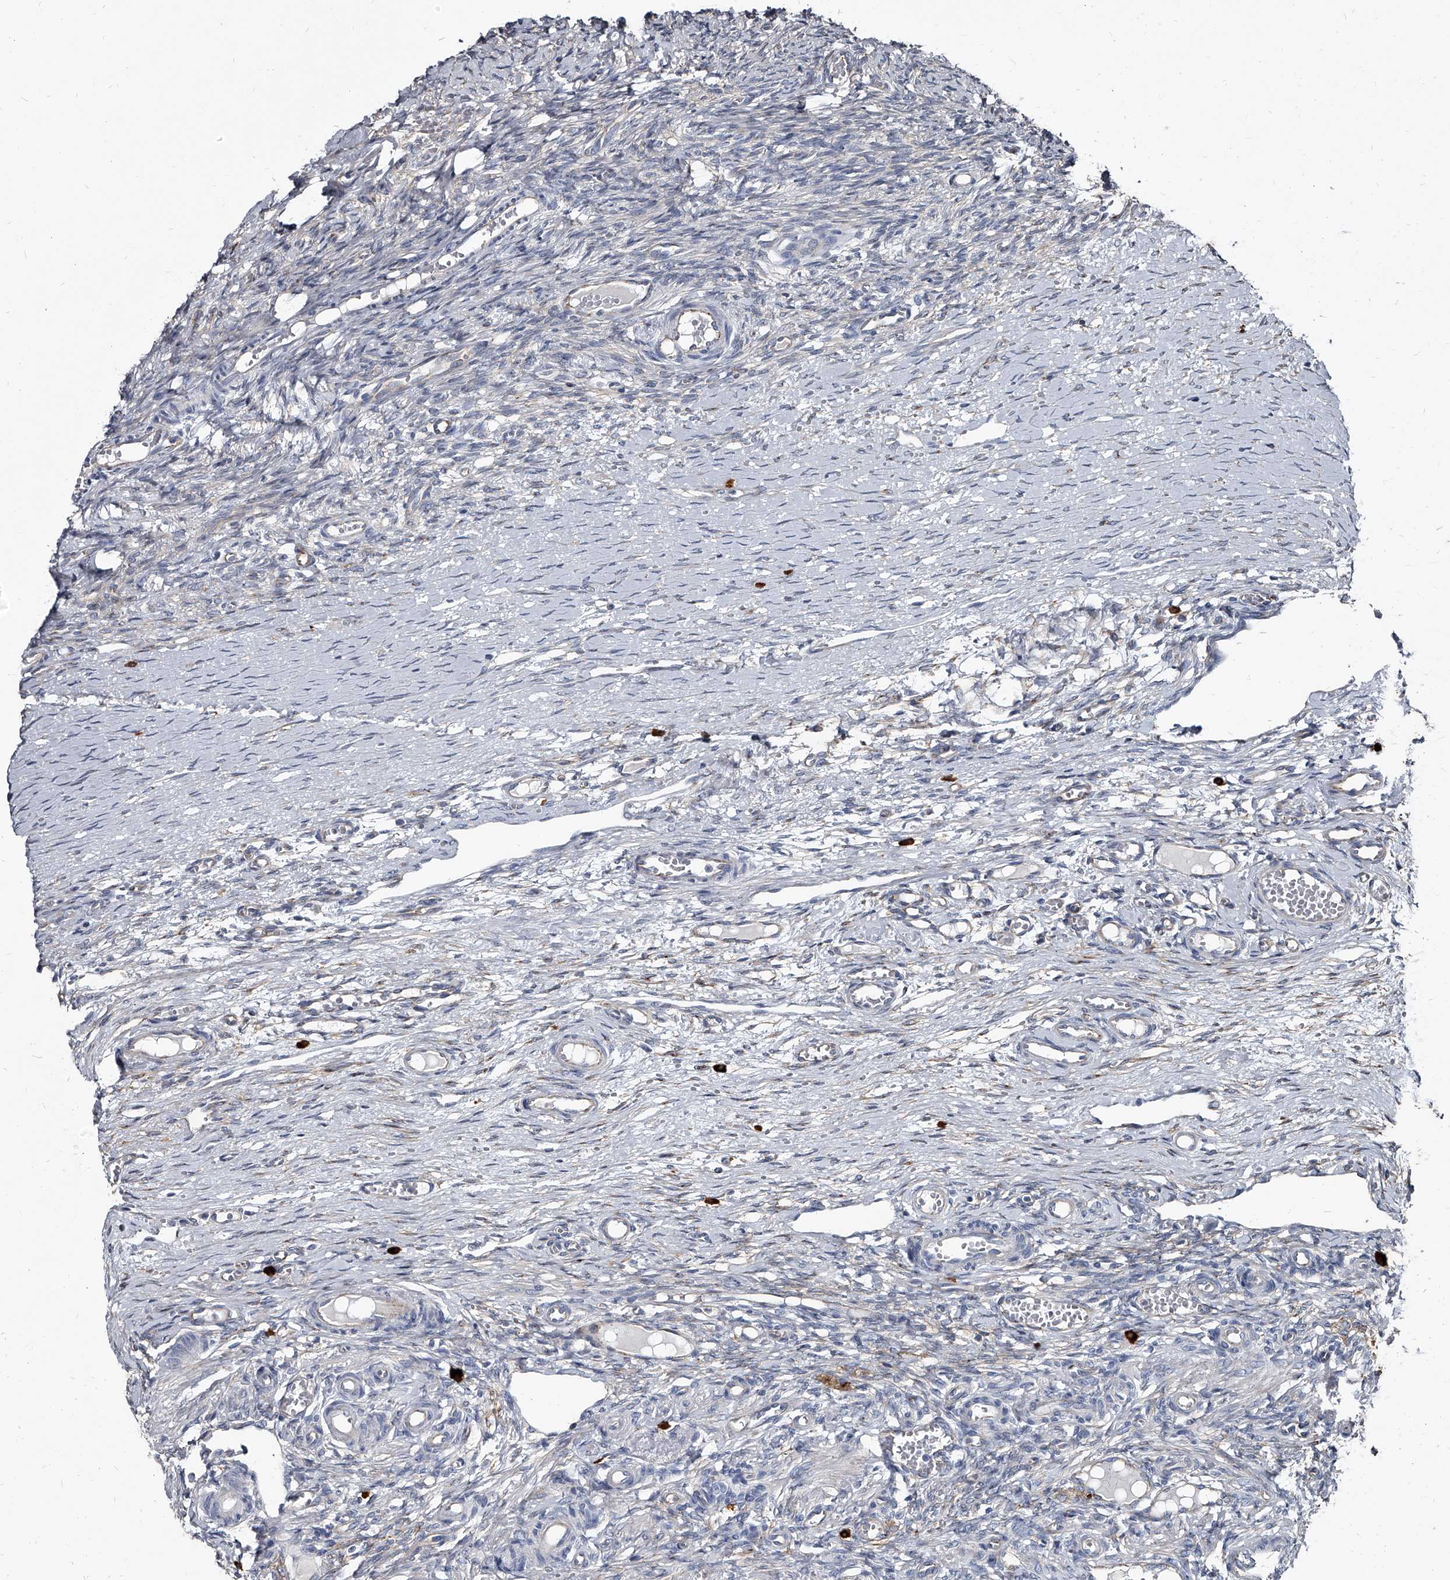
{"staining": {"intensity": "negative", "quantity": "none", "location": "none"}, "tissue": "ovary", "cell_type": "Ovarian stroma cells", "image_type": "normal", "snomed": [{"axis": "morphology", "description": "Adenocarcinoma, NOS"}, {"axis": "topography", "description": "Endometrium"}], "caption": "Image shows no protein positivity in ovarian stroma cells of normal ovary.", "gene": "PGLYRP3", "patient": {"sex": "female", "age": 32}}